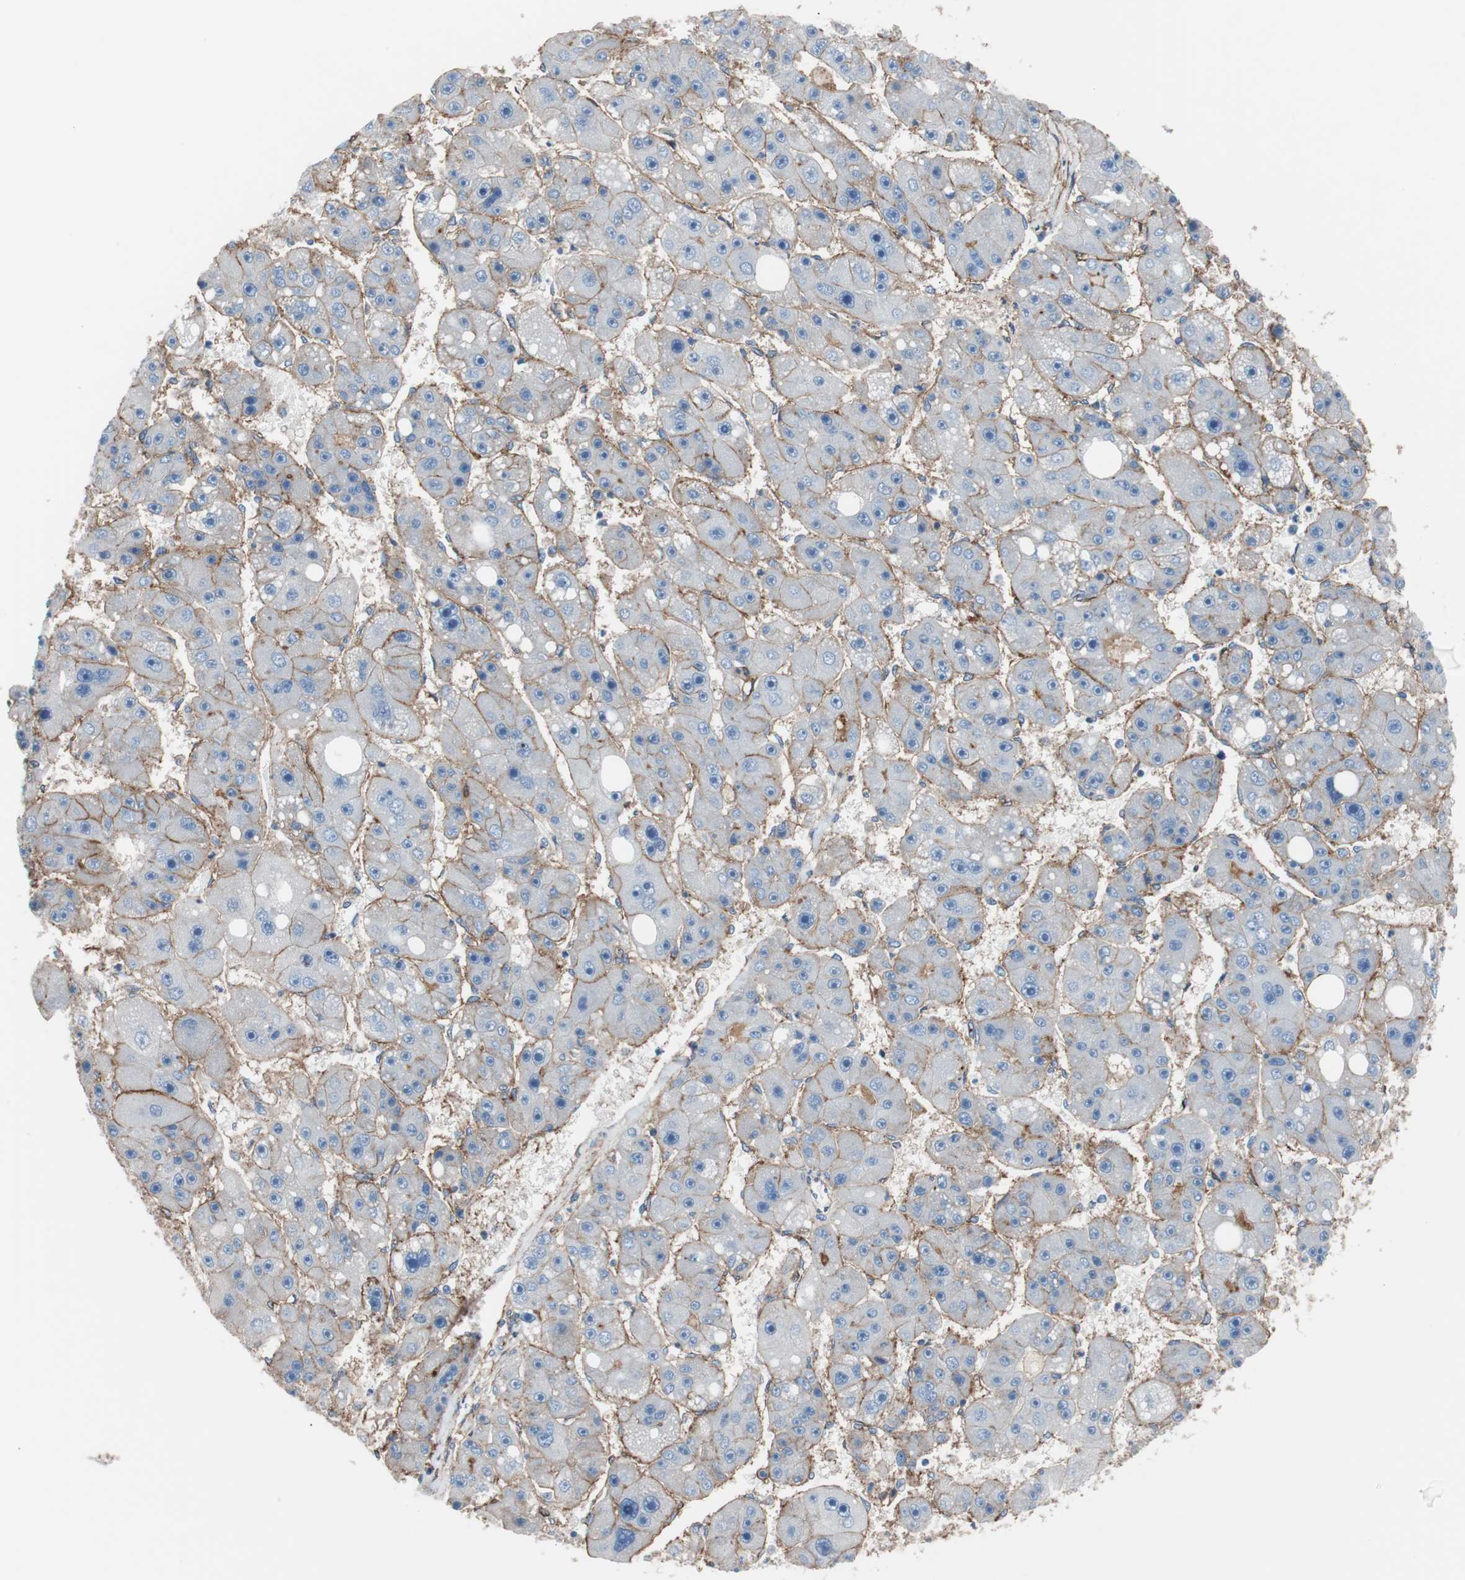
{"staining": {"intensity": "negative", "quantity": "none", "location": "none"}, "tissue": "liver cancer", "cell_type": "Tumor cells", "image_type": "cancer", "snomed": [{"axis": "morphology", "description": "Carcinoma, Hepatocellular, NOS"}, {"axis": "topography", "description": "Liver"}], "caption": "Tumor cells show no significant protein expression in hepatocellular carcinoma (liver).", "gene": "CD81", "patient": {"sex": "female", "age": 61}}